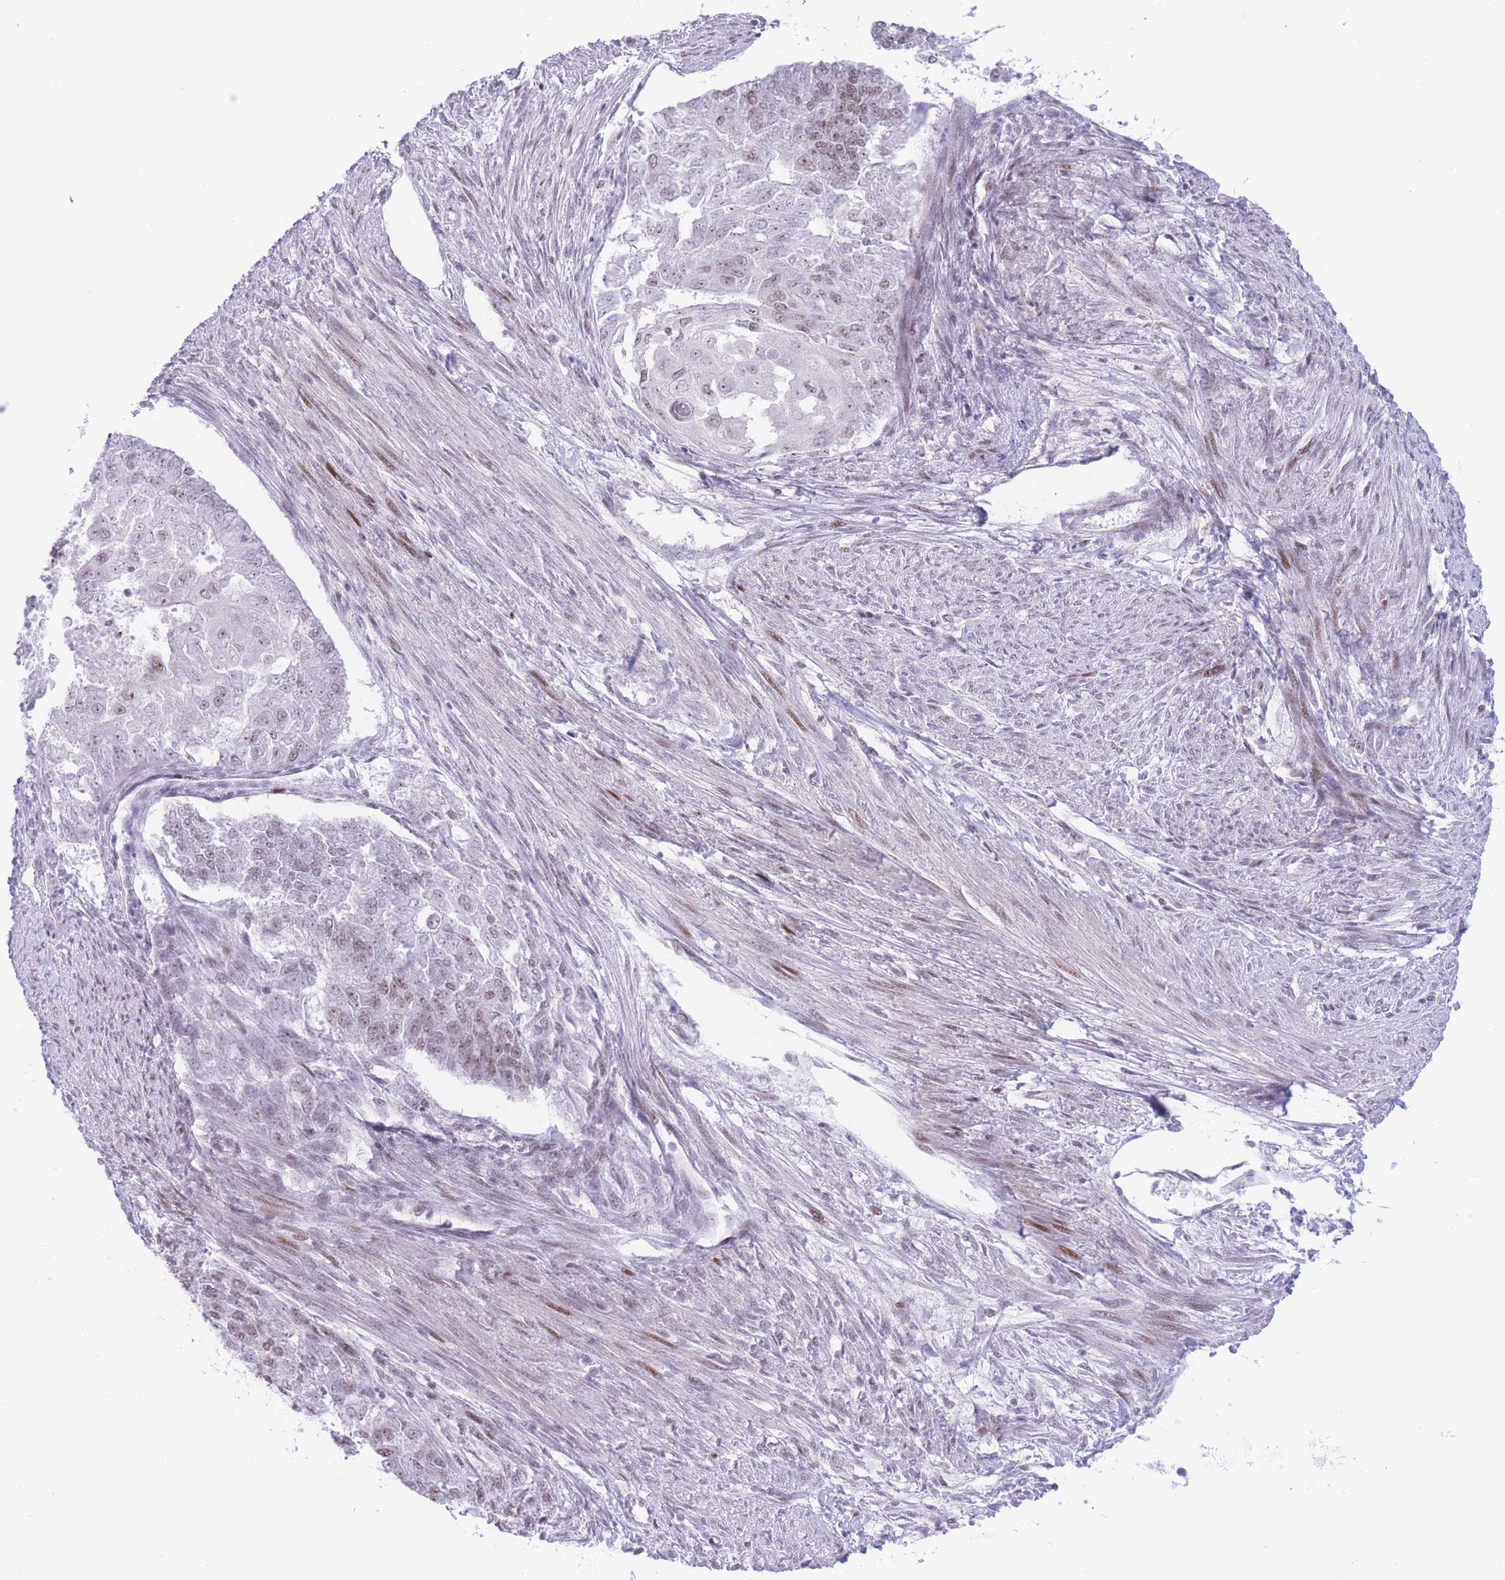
{"staining": {"intensity": "moderate", "quantity": "<25%", "location": "nuclear"}, "tissue": "endometrial cancer", "cell_type": "Tumor cells", "image_type": "cancer", "snomed": [{"axis": "morphology", "description": "Adenocarcinoma, NOS"}, {"axis": "topography", "description": "Endometrium"}], "caption": "A micrograph of human endometrial cancer stained for a protein exhibits moderate nuclear brown staining in tumor cells. Ihc stains the protein of interest in brown and the nuclei are stained blue.", "gene": "PCIF1", "patient": {"sex": "female", "age": 32}}